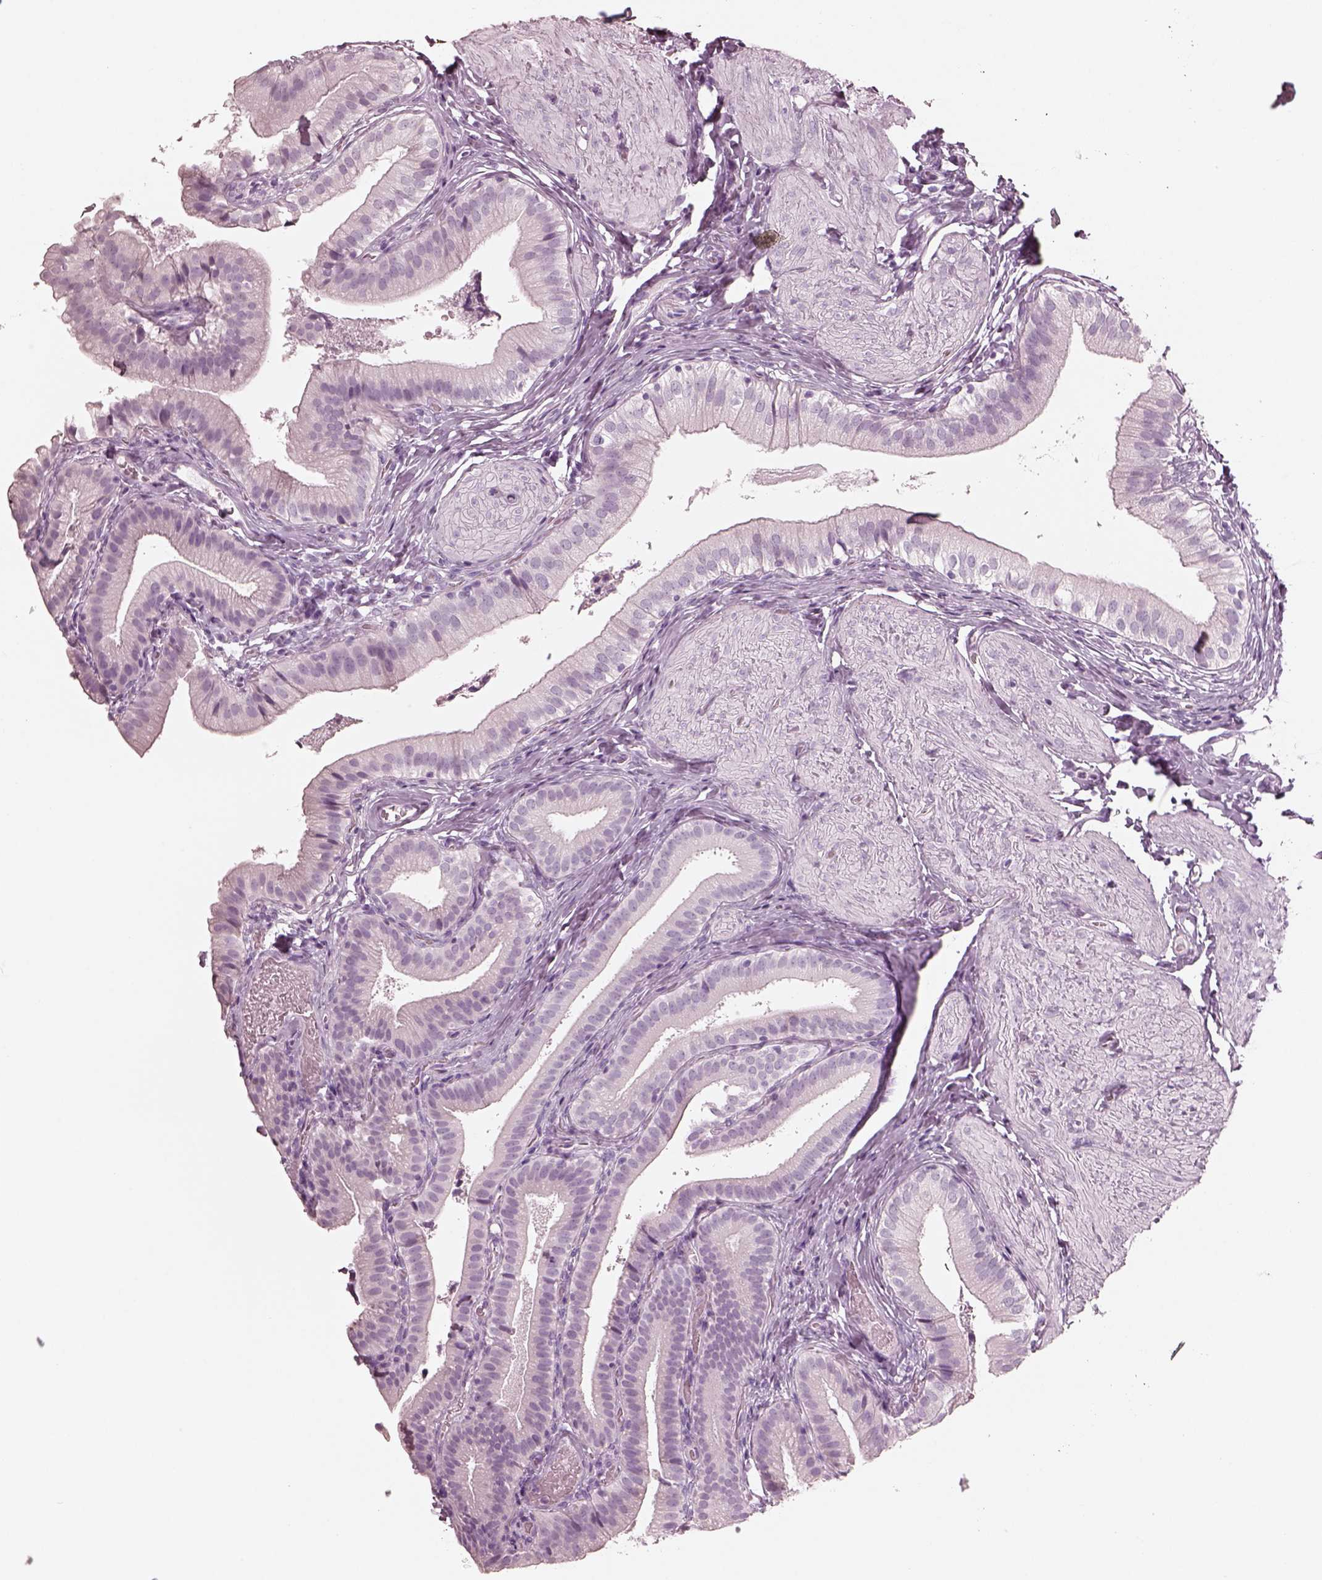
{"staining": {"intensity": "negative", "quantity": "none", "location": "none"}, "tissue": "gallbladder", "cell_type": "Glandular cells", "image_type": "normal", "snomed": [{"axis": "morphology", "description": "Normal tissue, NOS"}, {"axis": "topography", "description": "Gallbladder"}], "caption": "Protein analysis of benign gallbladder shows no significant staining in glandular cells. (Brightfield microscopy of DAB IHC at high magnification).", "gene": "KRTAP24", "patient": {"sex": "female", "age": 47}}